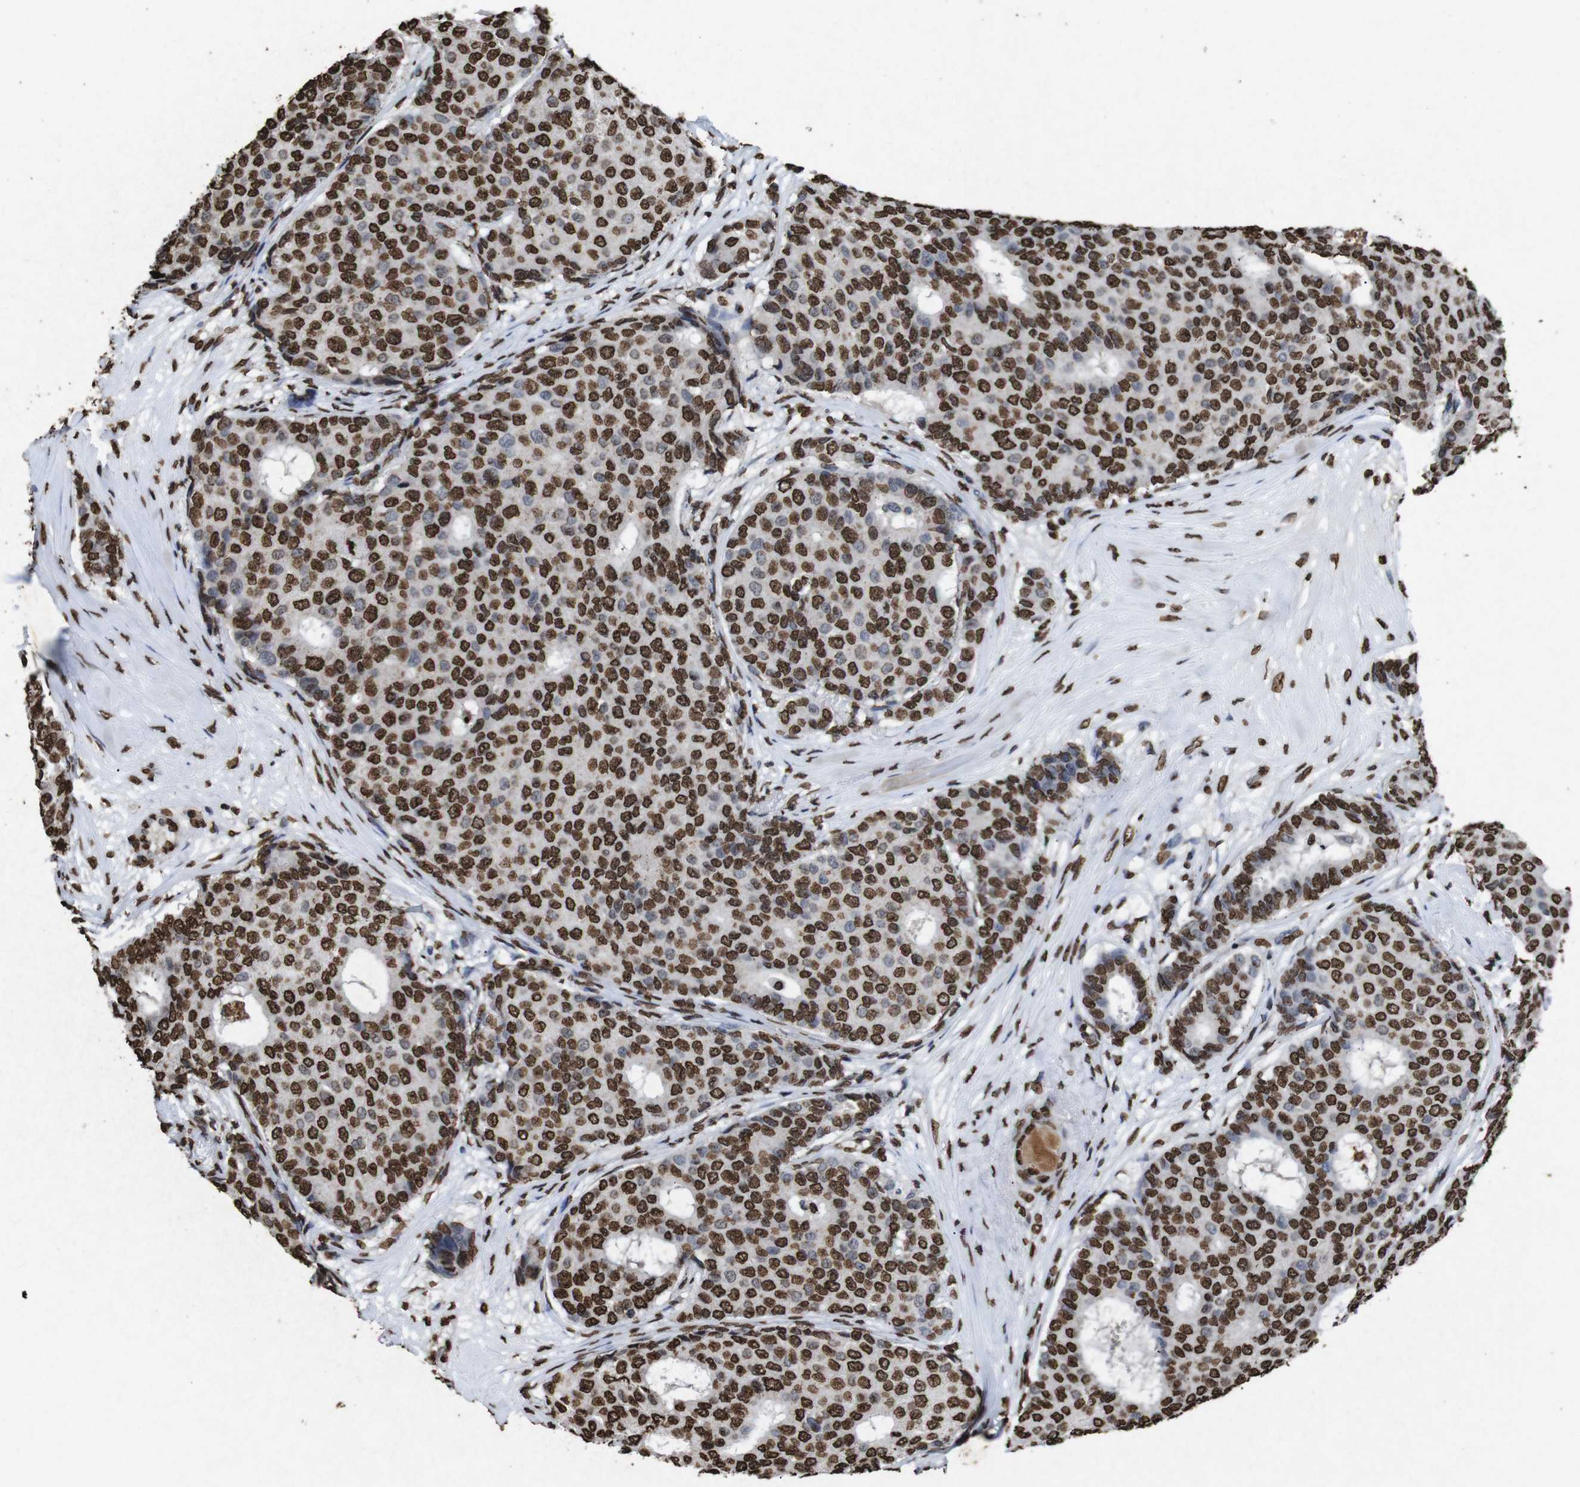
{"staining": {"intensity": "strong", "quantity": ">75%", "location": "nuclear"}, "tissue": "breast cancer", "cell_type": "Tumor cells", "image_type": "cancer", "snomed": [{"axis": "morphology", "description": "Duct carcinoma"}, {"axis": "topography", "description": "Breast"}], "caption": "Human breast cancer (intraductal carcinoma) stained with a brown dye reveals strong nuclear positive positivity in about >75% of tumor cells.", "gene": "MDM2", "patient": {"sex": "female", "age": 75}}